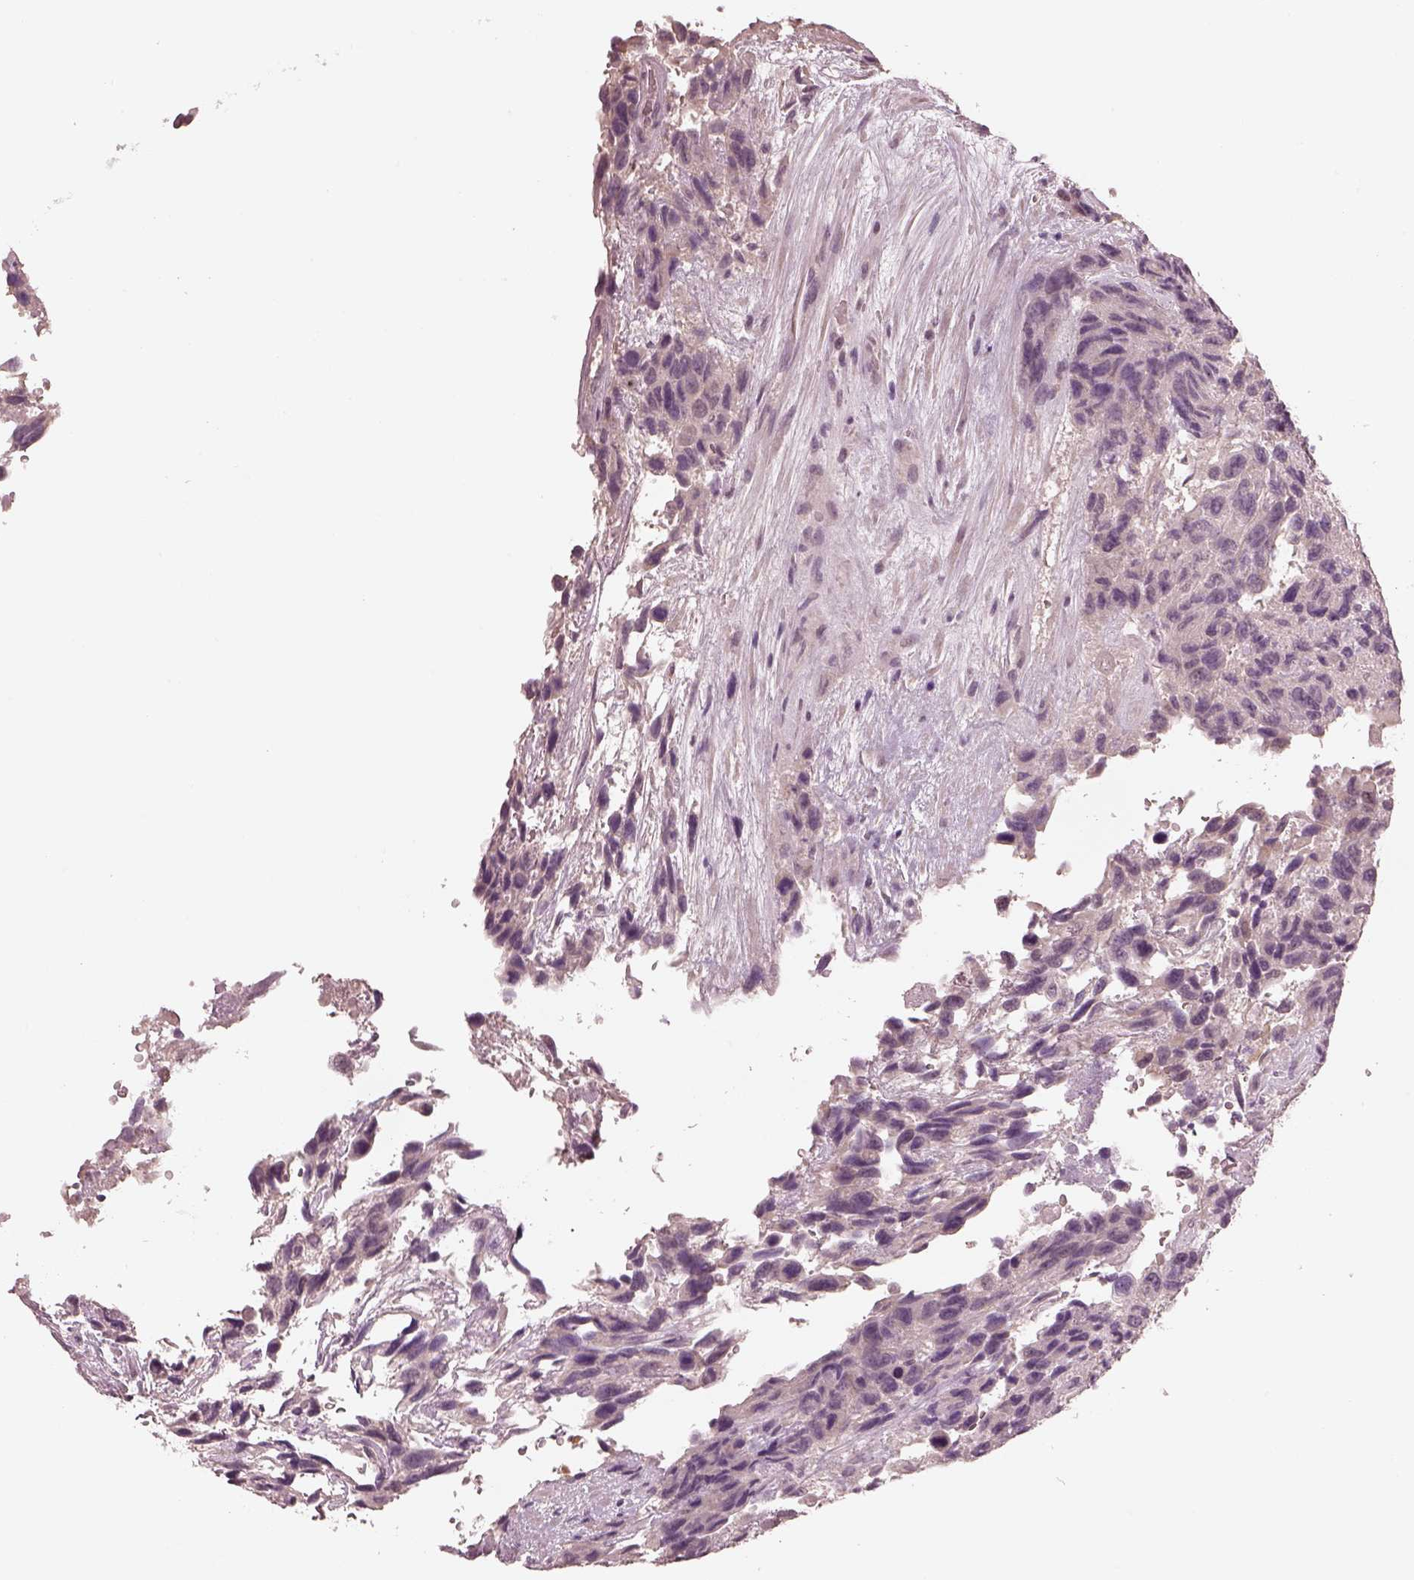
{"staining": {"intensity": "negative", "quantity": "none", "location": "none"}, "tissue": "urothelial cancer", "cell_type": "Tumor cells", "image_type": "cancer", "snomed": [{"axis": "morphology", "description": "Urothelial carcinoma, High grade"}, {"axis": "topography", "description": "Urinary bladder"}], "caption": "Tumor cells show no significant staining in urothelial cancer.", "gene": "EGR4", "patient": {"sex": "female", "age": 70}}